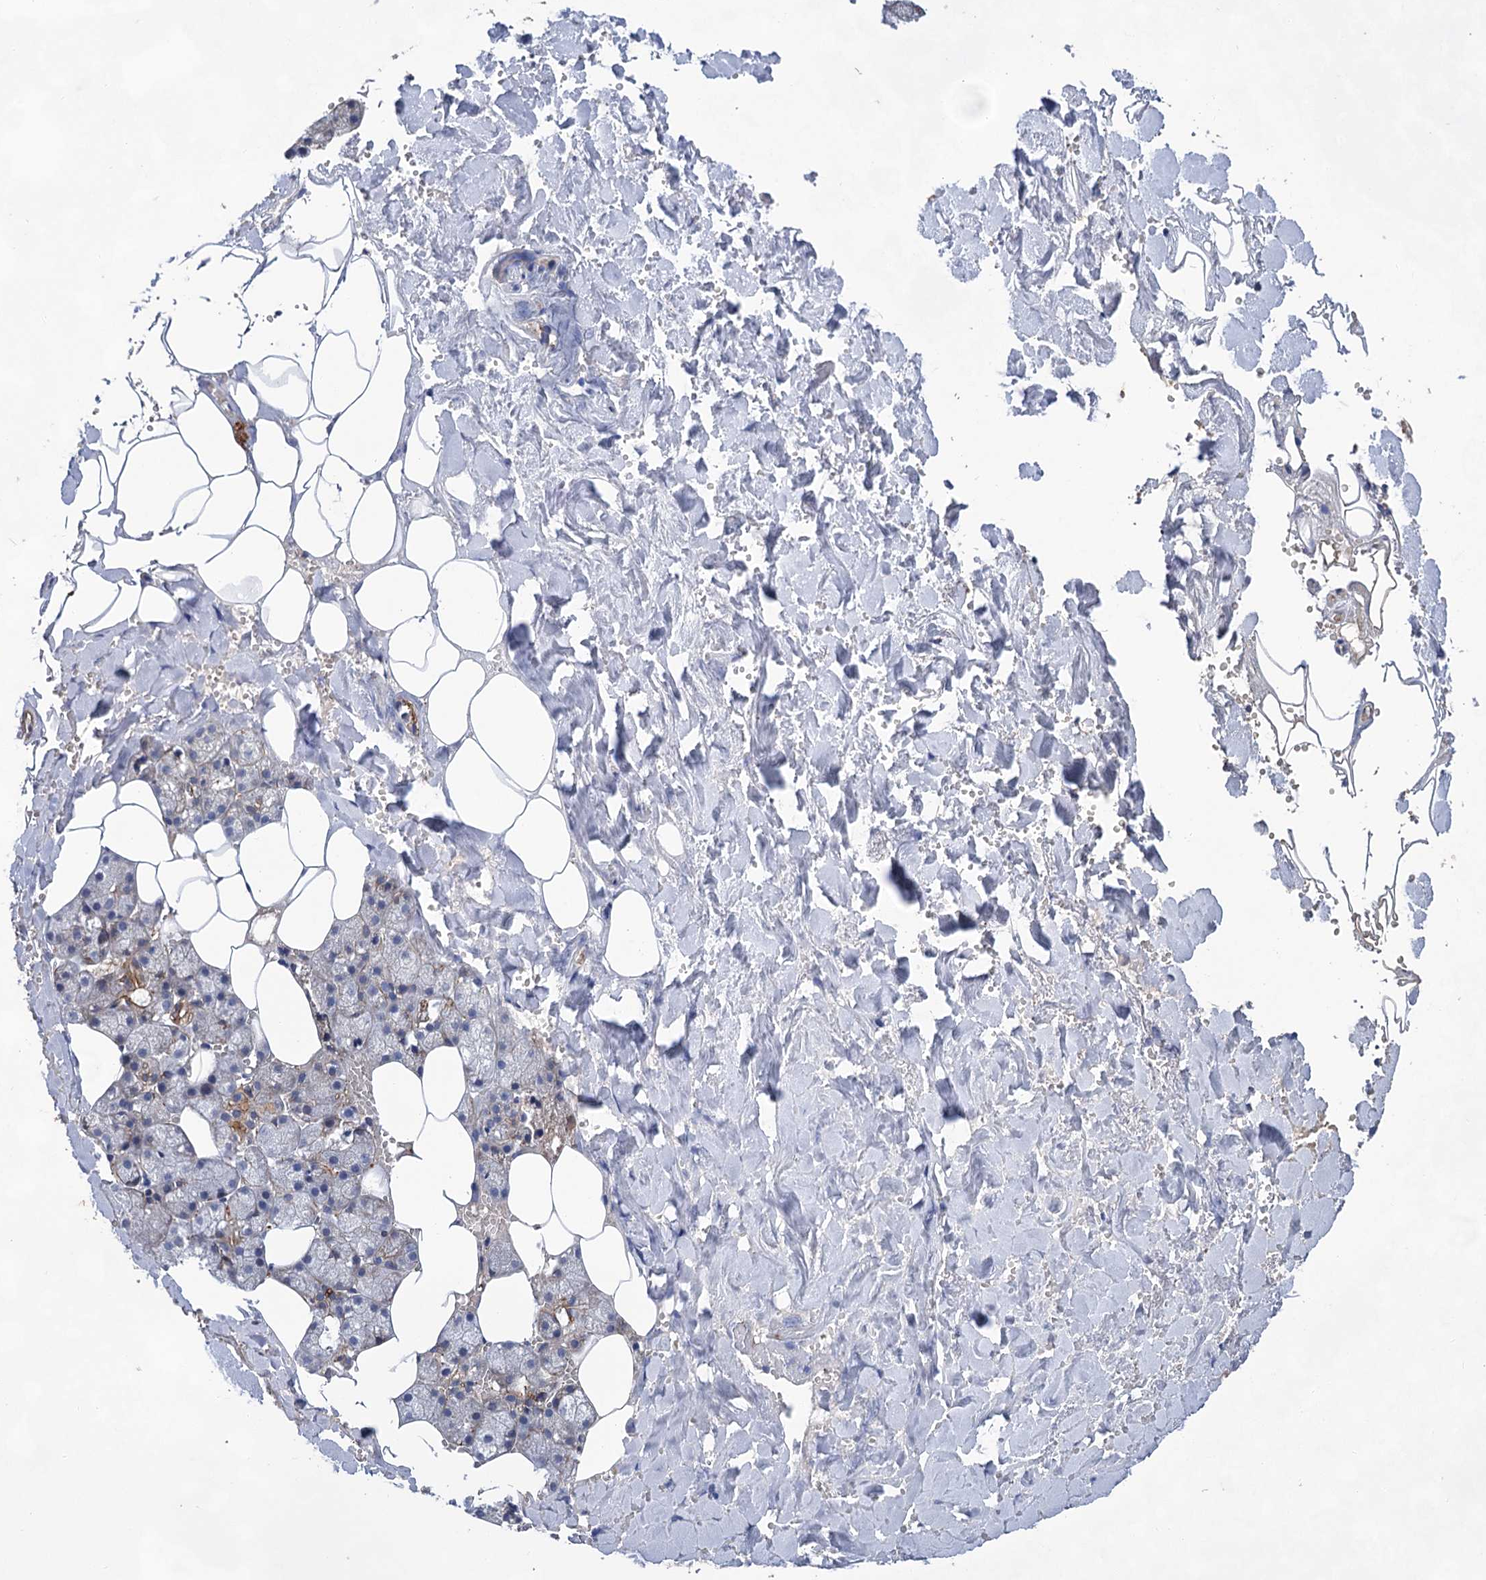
{"staining": {"intensity": "moderate", "quantity": "<25%", "location": "cytoplasmic/membranous"}, "tissue": "salivary gland", "cell_type": "Glandular cells", "image_type": "normal", "snomed": [{"axis": "morphology", "description": "Normal tissue, NOS"}, {"axis": "topography", "description": "Salivary gland"}], "caption": "High-power microscopy captured an immunohistochemistry (IHC) photomicrograph of unremarkable salivary gland, revealing moderate cytoplasmic/membranous positivity in about <25% of glandular cells. (Brightfield microscopy of DAB IHC at high magnification).", "gene": "TMTC3", "patient": {"sex": "male", "age": 62}}